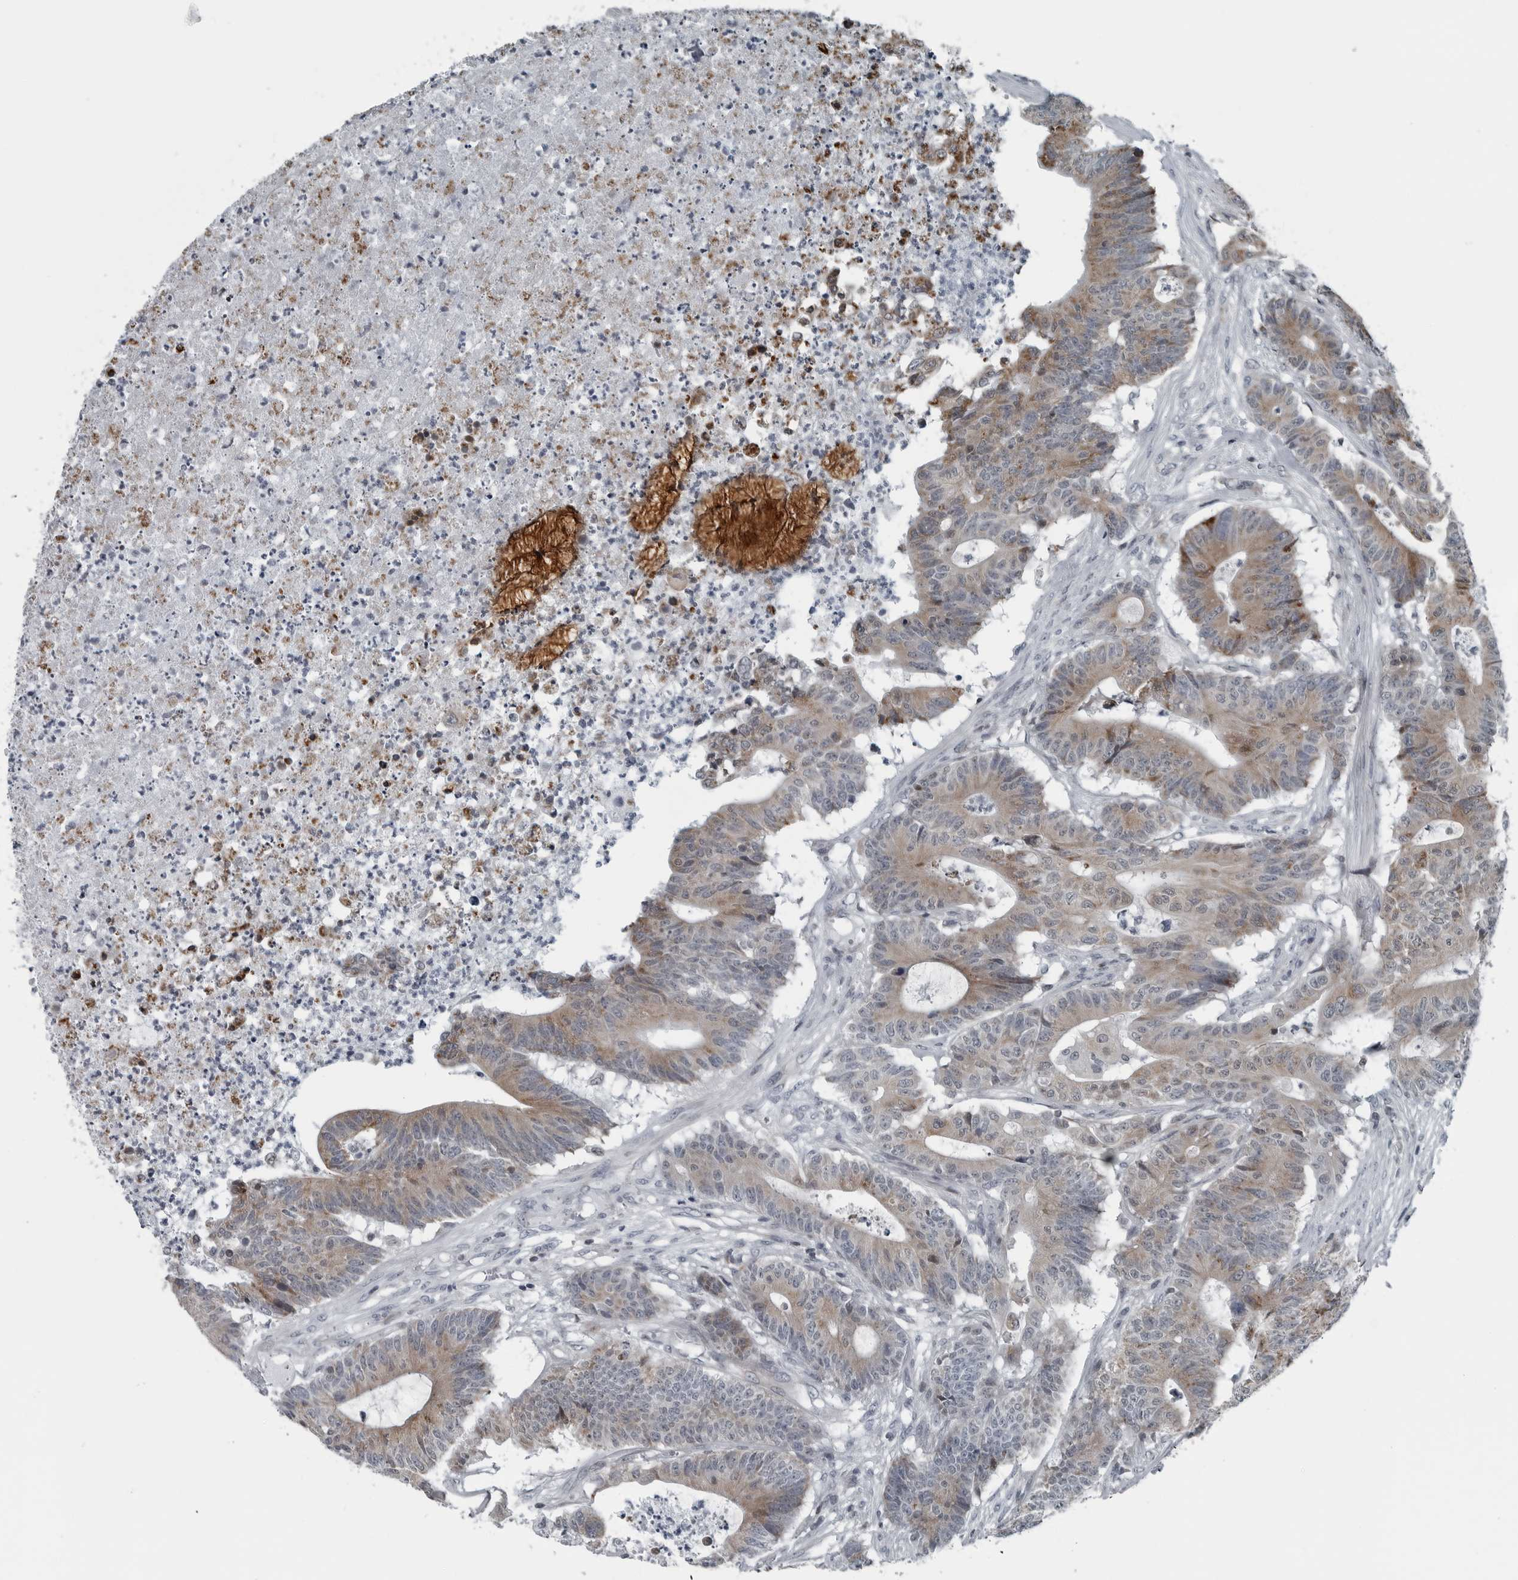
{"staining": {"intensity": "moderate", "quantity": ">75%", "location": "cytoplasmic/membranous"}, "tissue": "colorectal cancer", "cell_type": "Tumor cells", "image_type": "cancer", "snomed": [{"axis": "morphology", "description": "Adenocarcinoma, NOS"}, {"axis": "topography", "description": "Colon"}], "caption": "Adenocarcinoma (colorectal) tissue exhibits moderate cytoplasmic/membranous expression in about >75% of tumor cells, visualized by immunohistochemistry.", "gene": "GAK", "patient": {"sex": "female", "age": 84}}